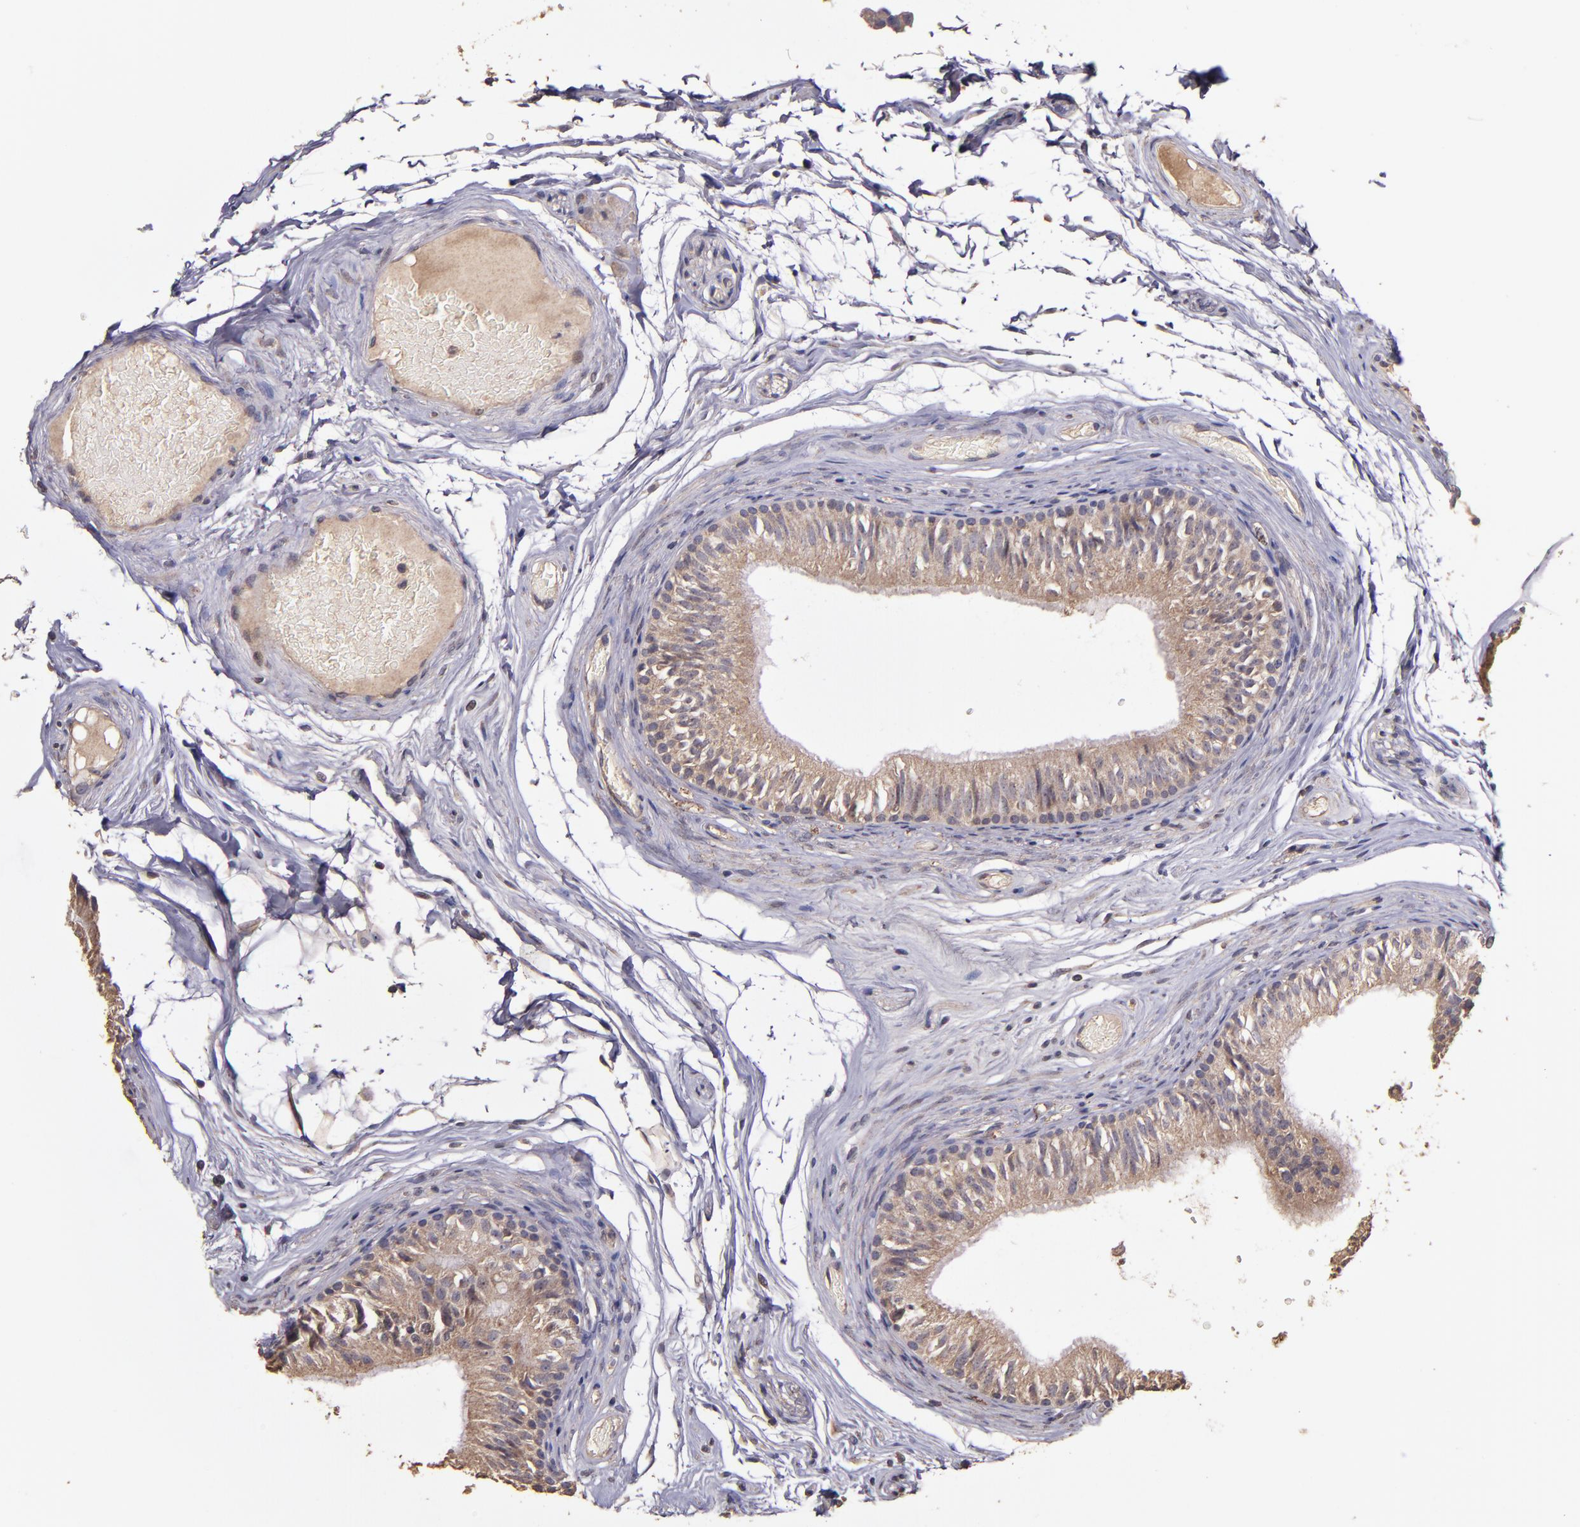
{"staining": {"intensity": "moderate", "quantity": ">75%", "location": "cytoplasmic/membranous"}, "tissue": "epididymis", "cell_type": "Glandular cells", "image_type": "normal", "snomed": [{"axis": "morphology", "description": "Normal tissue, NOS"}, {"axis": "topography", "description": "Testis"}, {"axis": "topography", "description": "Epididymis"}], "caption": "DAB immunohistochemical staining of benign epididymis shows moderate cytoplasmic/membranous protein expression in about >75% of glandular cells.", "gene": "HECTD1", "patient": {"sex": "male", "age": 36}}